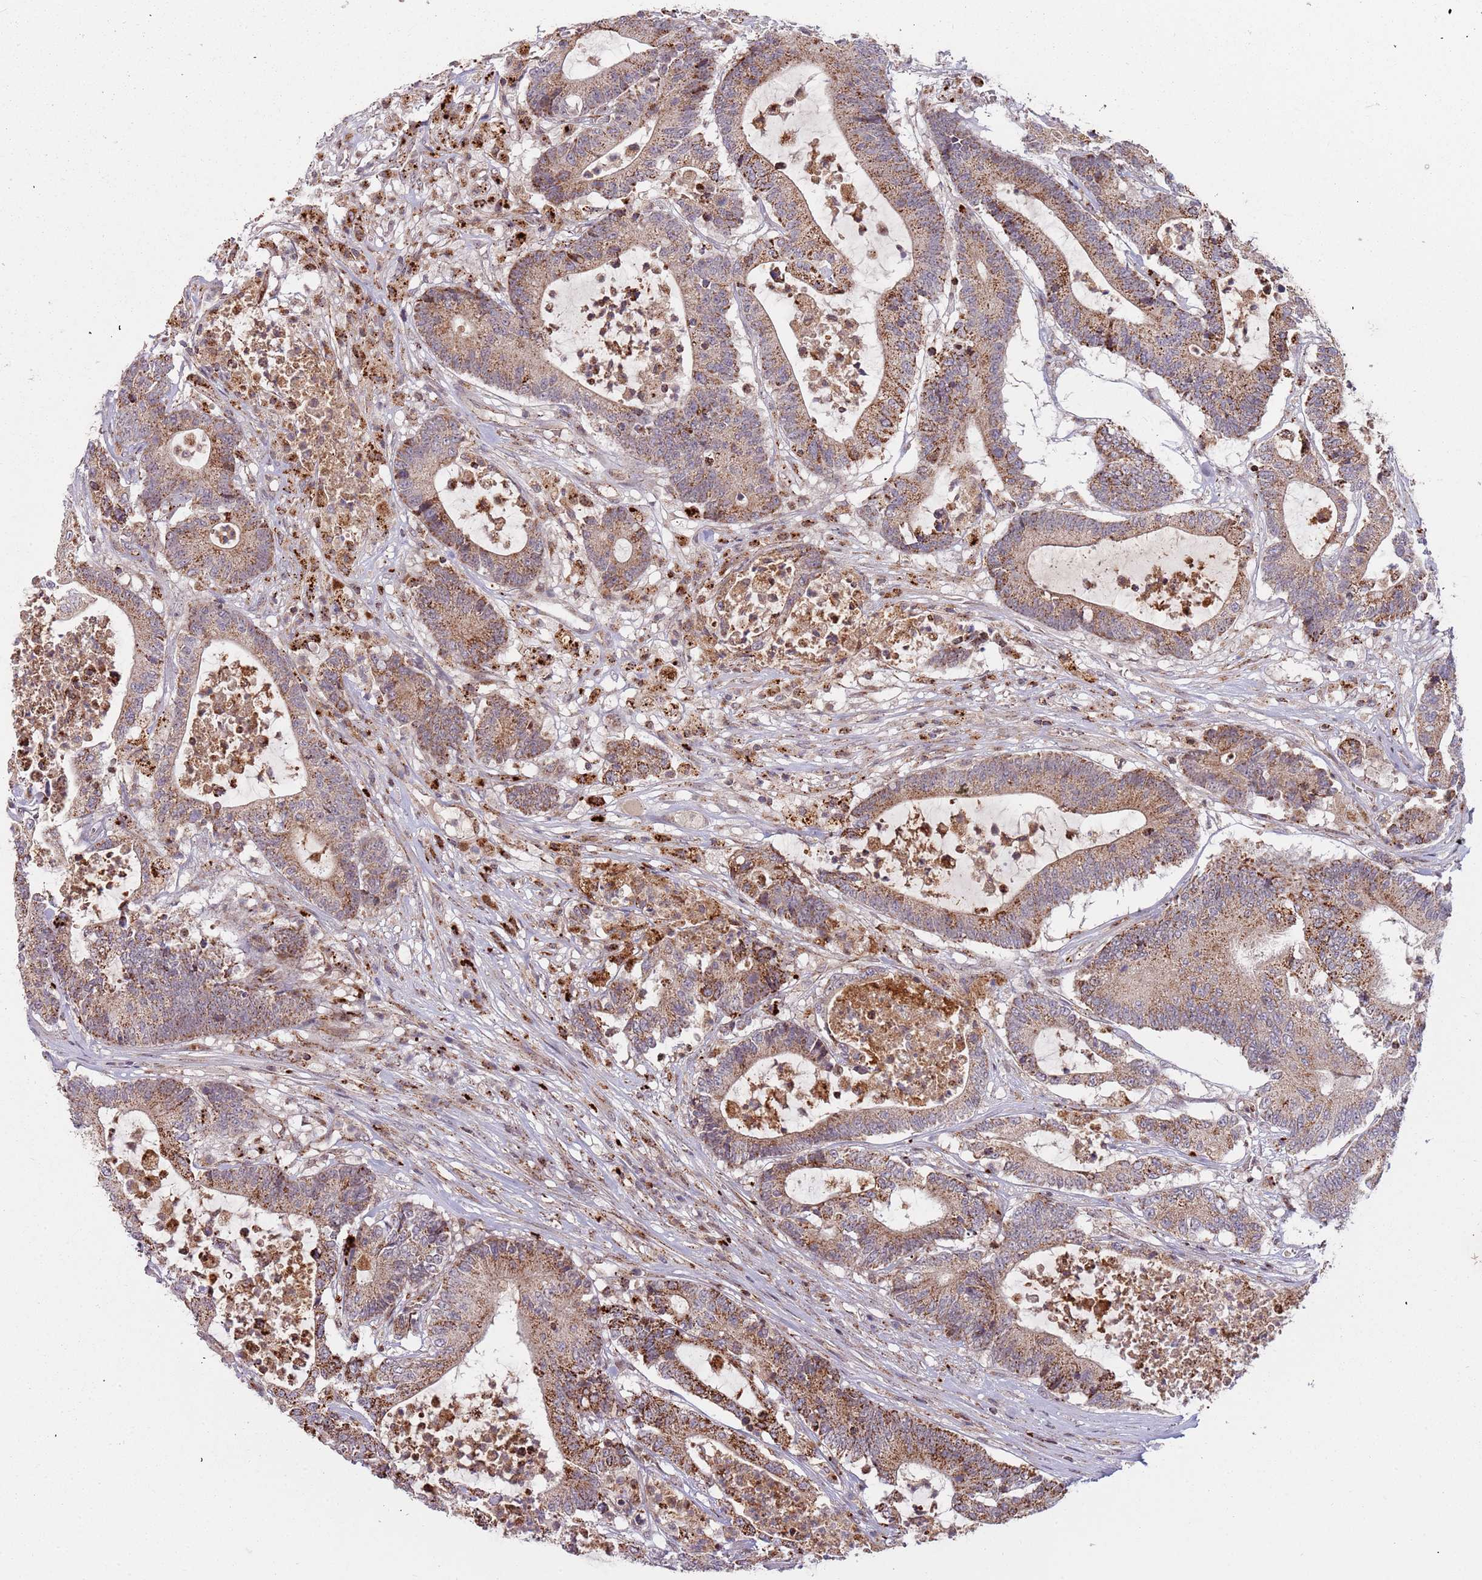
{"staining": {"intensity": "moderate", "quantity": ">75%", "location": "cytoplasmic/membranous"}, "tissue": "colorectal cancer", "cell_type": "Tumor cells", "image_type": "cancer", "snomed": [{"axis": "morphology", "description": "Adenocarcinoma, NOS"}, {"axis": "topography", "description": "Colon"}], "caption": "Human colorectal cancer (adenocarcinoma) stained with a protein marker displays moderate staining in tumor cells.", "gene": "ULK3", "patient": {"sex": "female", "age": 84}}